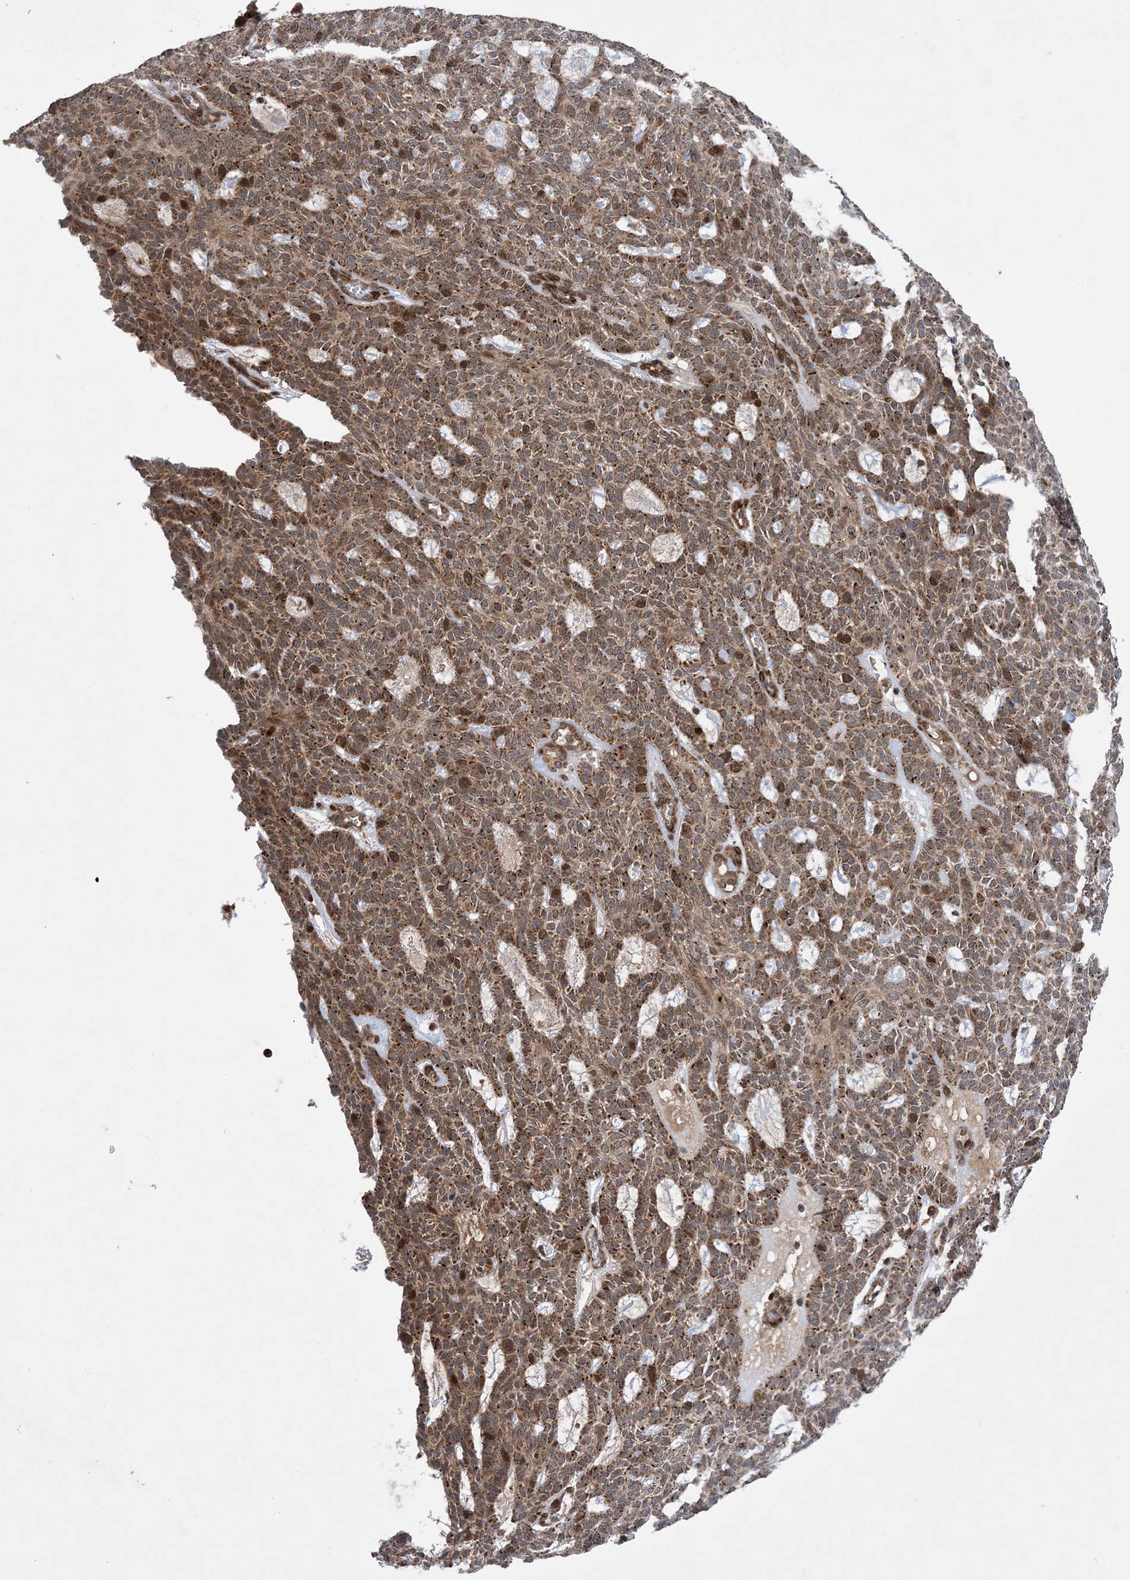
{"staining": {"intensity": "moderate", "quantity": ">75%", "location": "cytoplasmic/membranous,nuclear"}, "tissue": "skin cancer", "cell_type": "Tumor cells", "image_type": "cancer", "snomed": [{"axis": "morphology", "description": "Squamous cell carcinoma, NOS"}, {"axis": "topography", "description": "Skin"}], "caption": "Human squamous cell carcinoma (skin) stained with a protein marker demonstrates moderate staining in tumor cells.", "gene": "HEMK1", "patient": {"sex": "female", "age": 90}}